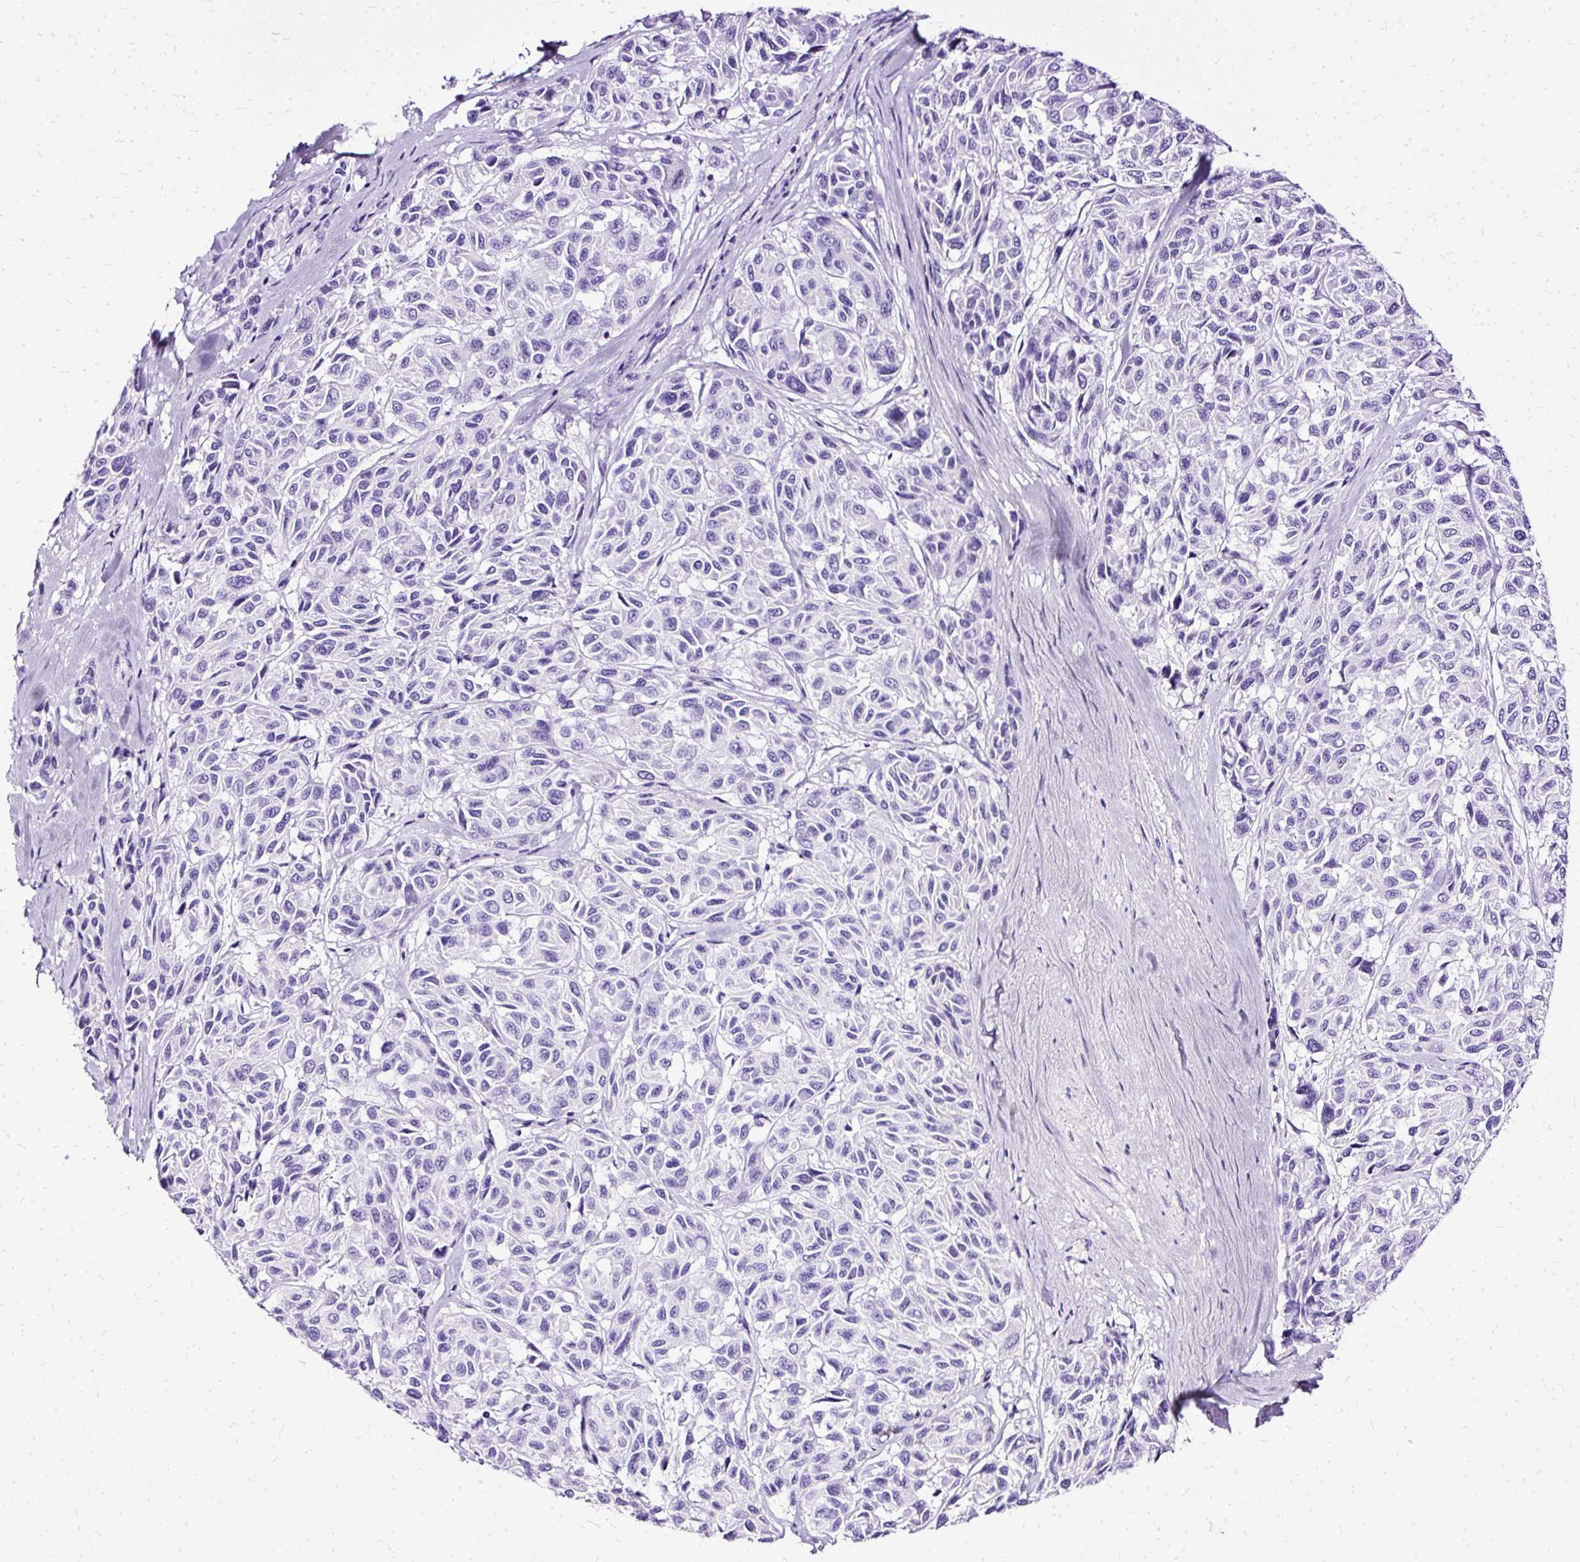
{"staining": {"intensity": "negative", "quantity": "none", "location": "none"}, "tissue": "melanoma", "cell_type": "Tumor cells", "image_type": "cancer", "snomed": [{"axis": "morphology", "description": "Malignant melanoma, NOS"}, {"axis": "topography", "description": "Skin"}], "caption": "High power microscopy image of an IHC image of melanoma, revealing no significant positivity in tumor cells. (Immunohistochemistry, brightfield microscopy, high magnification).", "gene": "SLC8A2", "patient": {"sex": "female", "age": 66}}